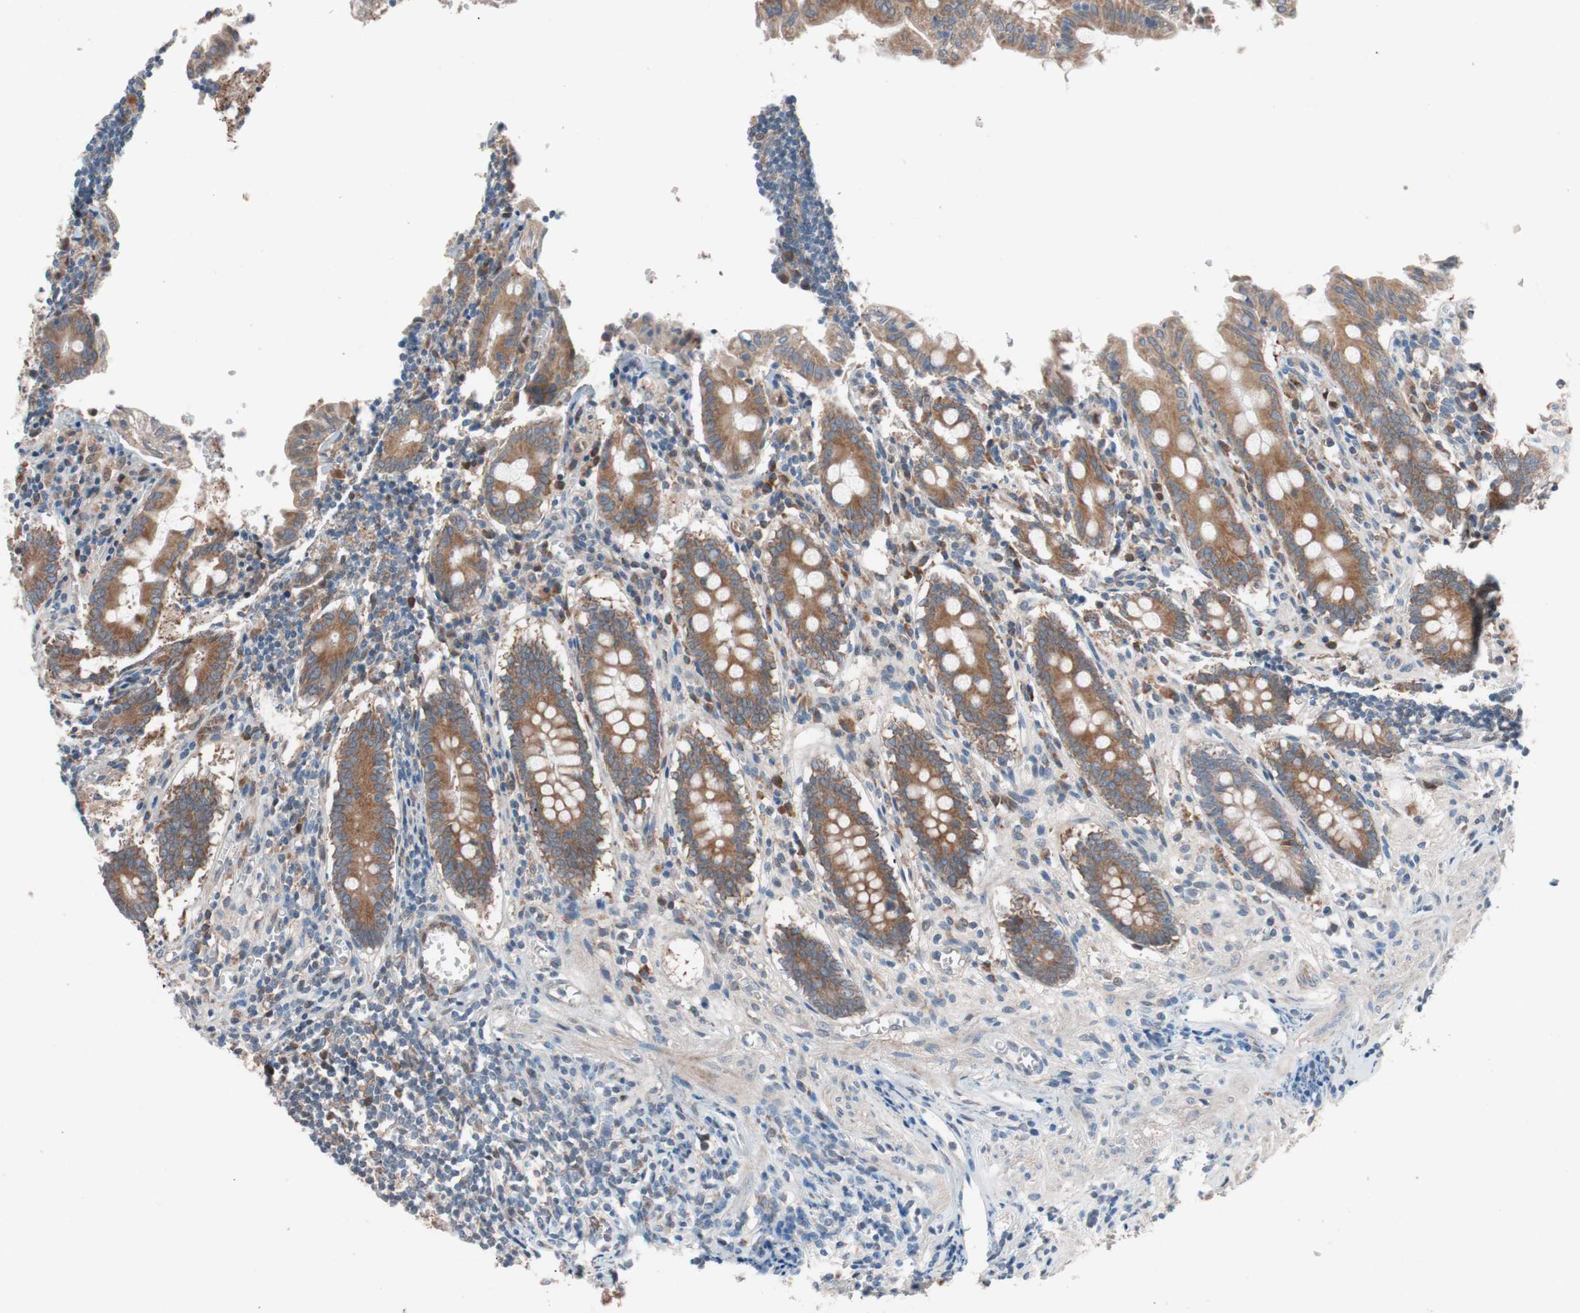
{"staining": {"intensity": "moderate", "quantity": ">75%", "location": "cytoplasmic/membranous"}, "tissue": "appendix", "cell_type": "Glandular cells", "image_type": "normal", "snomed": [{"axis": "morphology", "description": "Normal tissue, NOS"}, {"axis": "topography", "description": "Appendix"}], "caption": "Immunohistochemistry (IHC) histopathology image of benign appendix stained for a protein (brown), which shows medium levels of moderate cytoplasmic/membranous expression in about >75% of glandular cells.", "gene": "FAAH", "patient": {"sex": "female", "age": 50}}